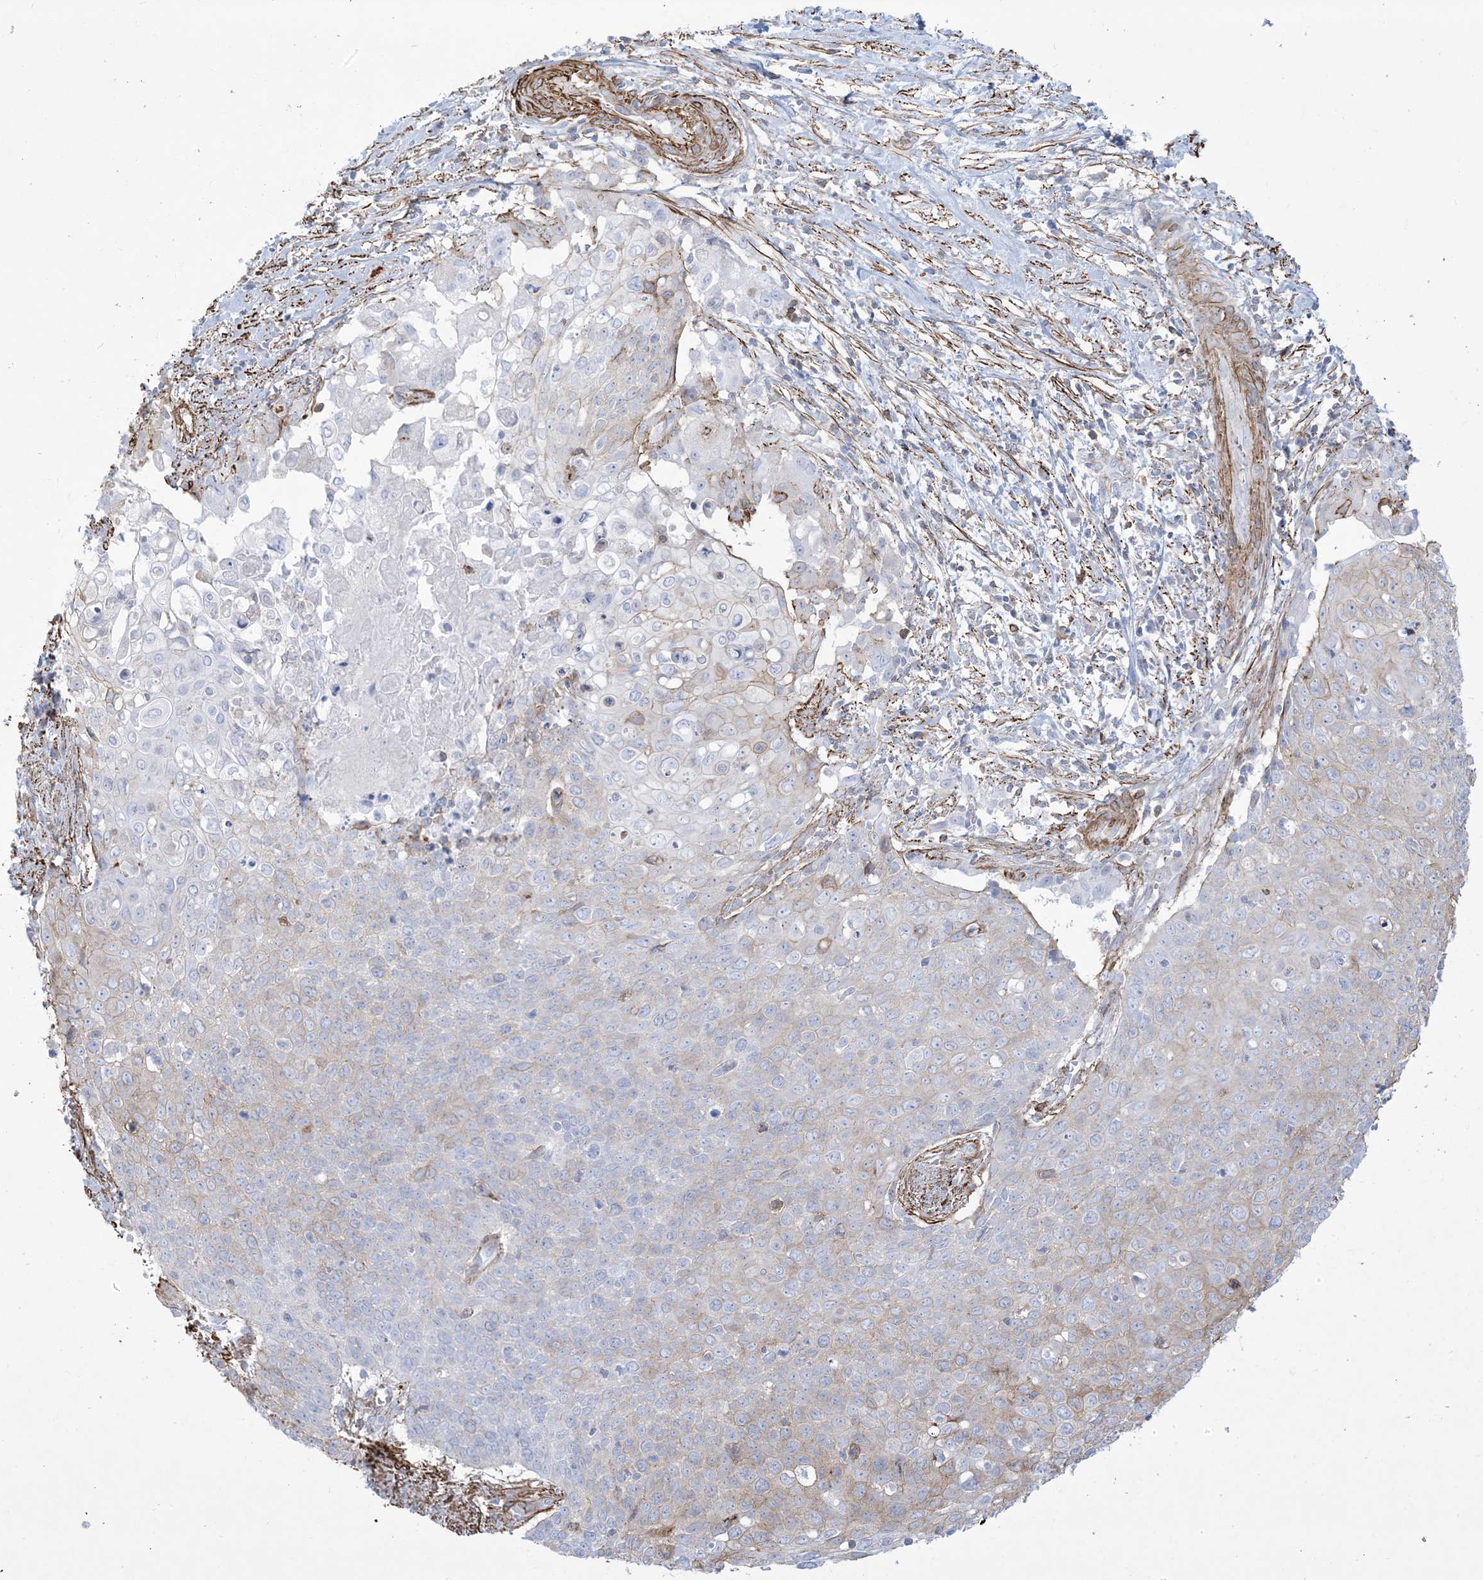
{"staining": {"intensity": "weak", "quantity": "<25%", "location": "cytoplasmic/membranous"}, "tissue": "cervical cancer", "cell_type": "Tumor cells", "image_type": "cancer", "snomed": [{"axis": "morphology", "description": "Squamous cell carcinoma, NOS"}, {"axis": "topography", "description": "Cervix"}], "caption": "High power microscopy micrograph of an immunohistochemistry (IHC) micrograph of squamous cell carcinoma (cervical), revealing no significant expression in tumor cells.", "gene": "B3GNT7", "patient": {"sex": "female", "age": 39}}